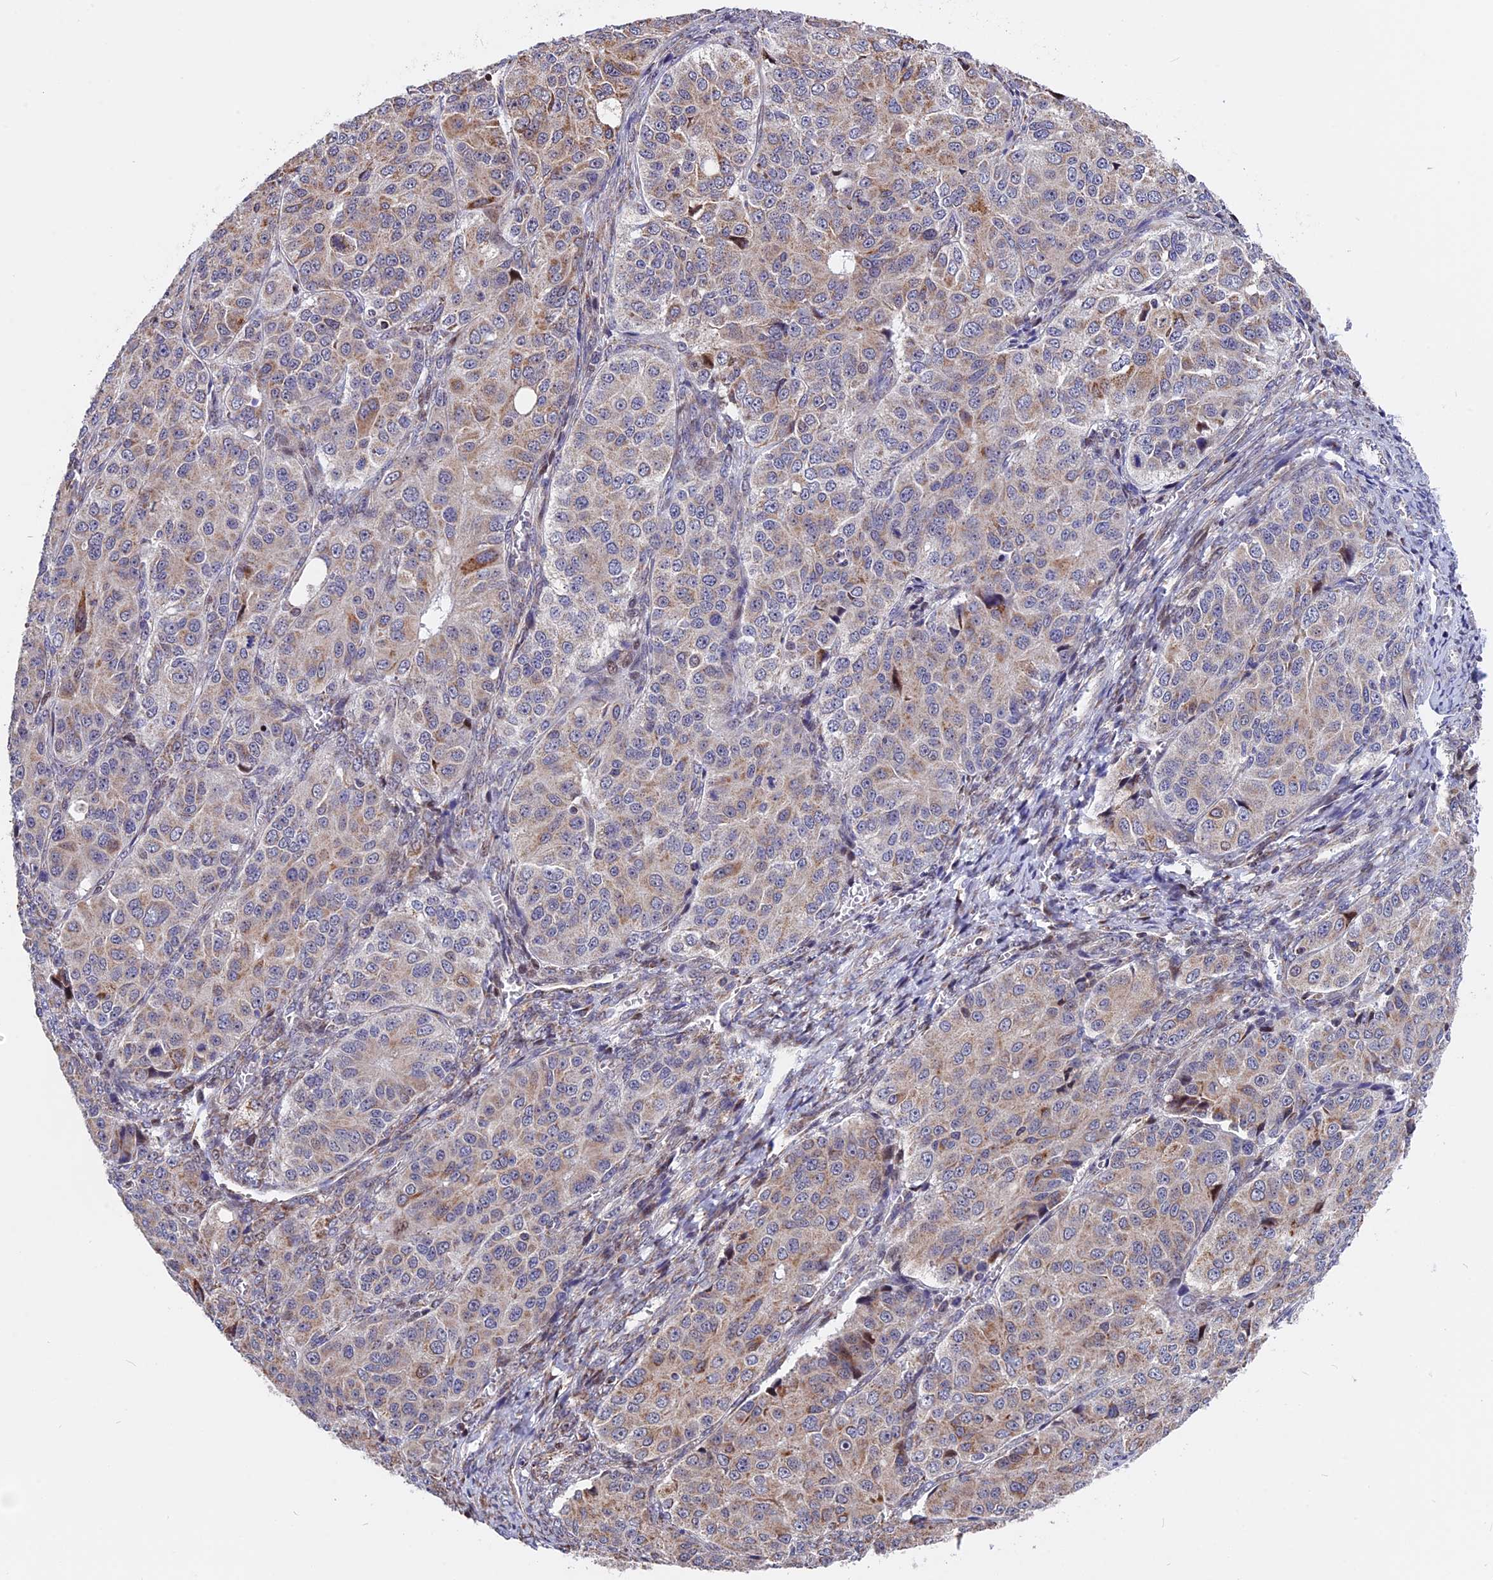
{"staining": {"intensity": "weak", "quantity": "<25%", "location": "cytoplasmic/membranous"}, "tissue": "ovarian cancer", "cell_type": "Tumor cells", "image_type": "cancer", "snomed": [{"axis": "morphology", "description": "Carcinoma, endometroid"}, {"axis": "topography", "description": "Ovary"}], "caption": "Immunohistochemistry micrograph of ovarian cancer (endometroid carcinoma) stained for a protein (brown), which exhibits no staining in tumor cells.", "gene": "FAM174C", "patient": {"sex": "female", "age": 51}}